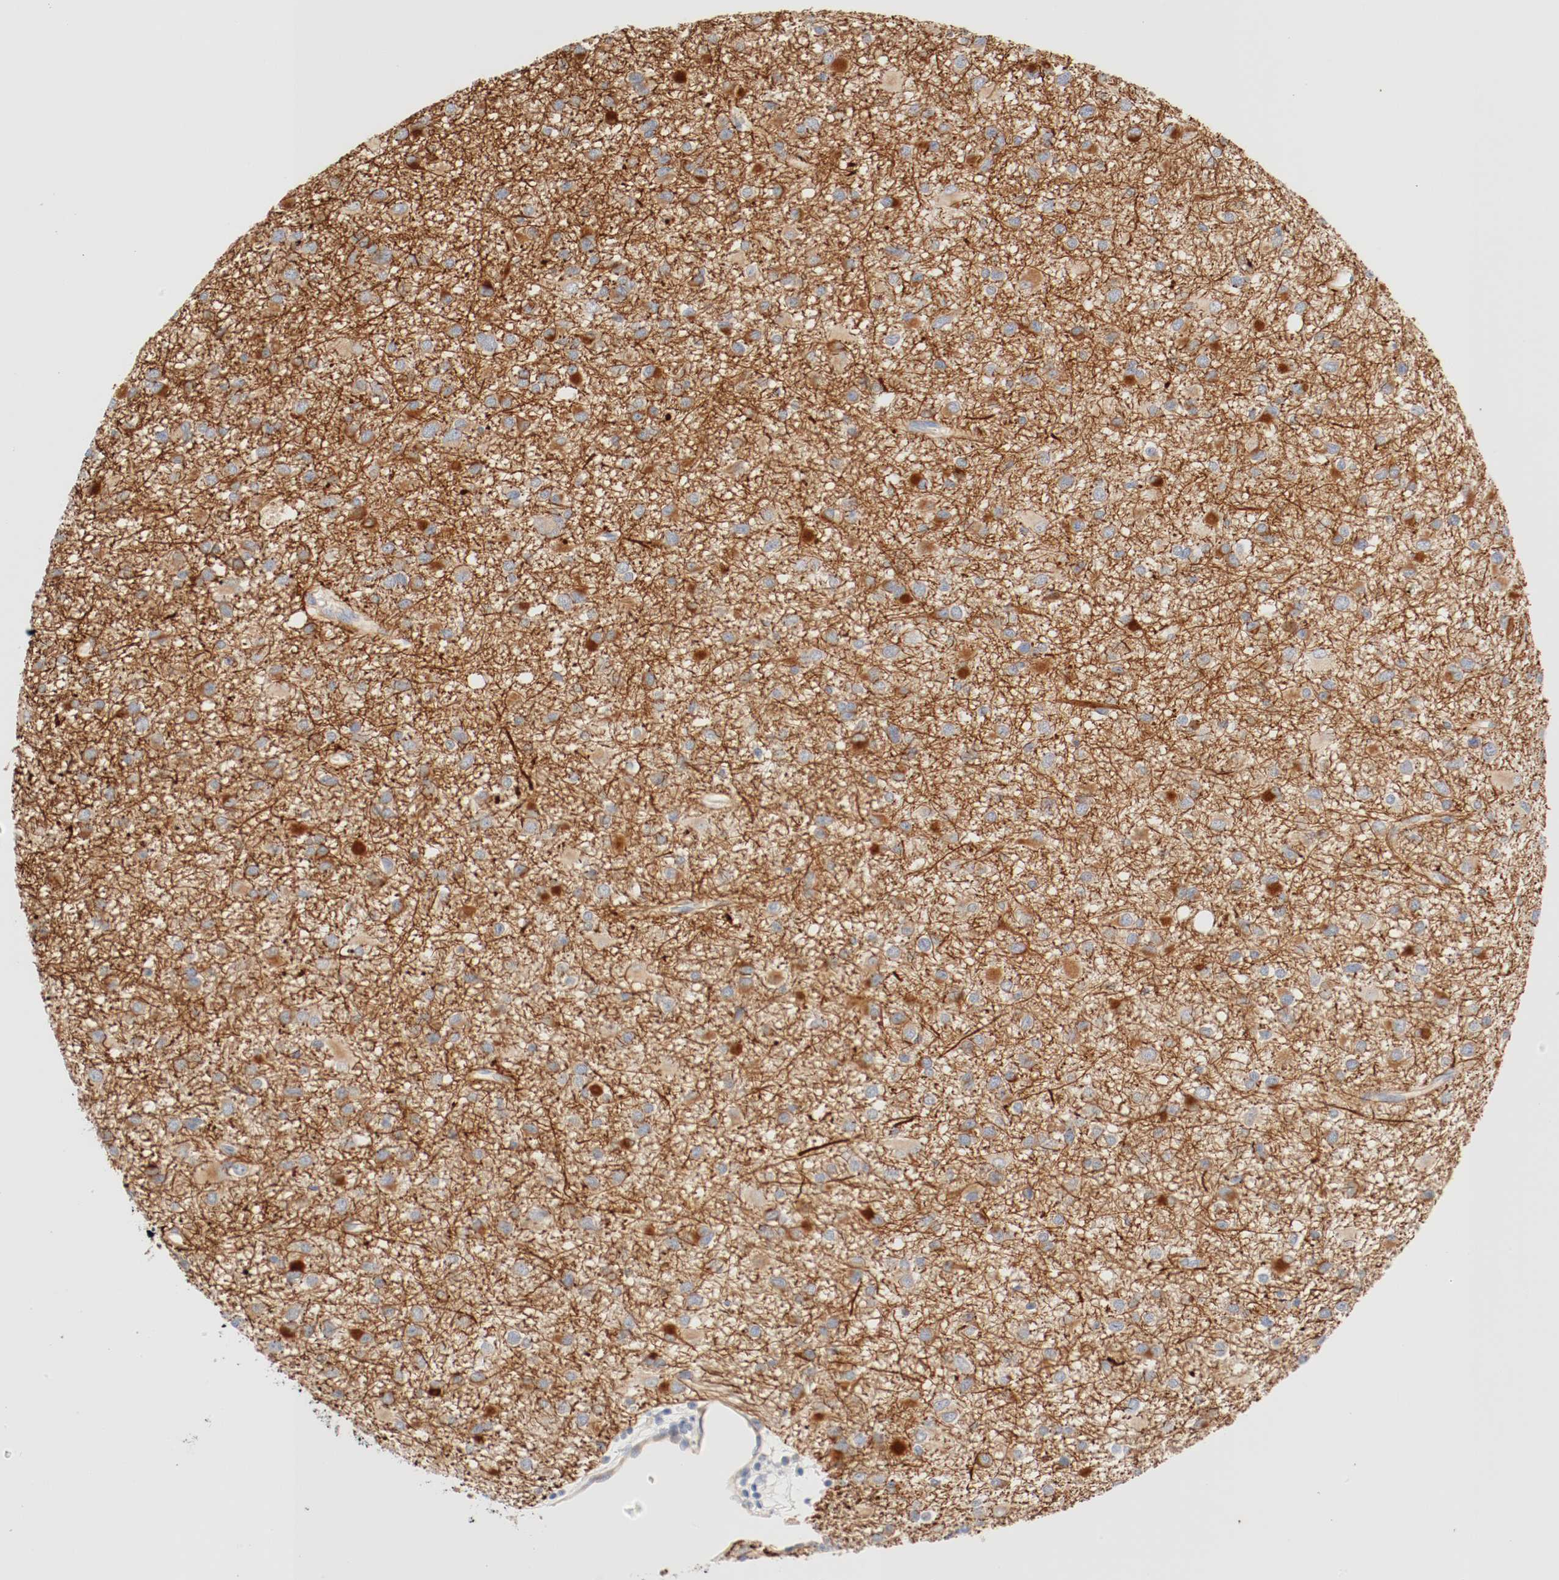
{"staining": {"intensity": "moderate", "quantity": ">75%", "location": "cytoplasmic/membranous"}, "tissue": "glioma", "cell_type": "Tumor cells", "image_type": "cancer", "snomed": [{"axis": "morphology", "description": "Glioma, malignant, Low grade"}, {"axis": "topography", "description": "Brain"}], "caption": "Immunohistochemical staining of malignant glioma (low-grade) shows medium levels of moderate cytoplasmic/membranous protein positivity in approximately >75% of tumor cells.", "gene": "GIT1", "patient": {"sex": "male", "age": 42}}